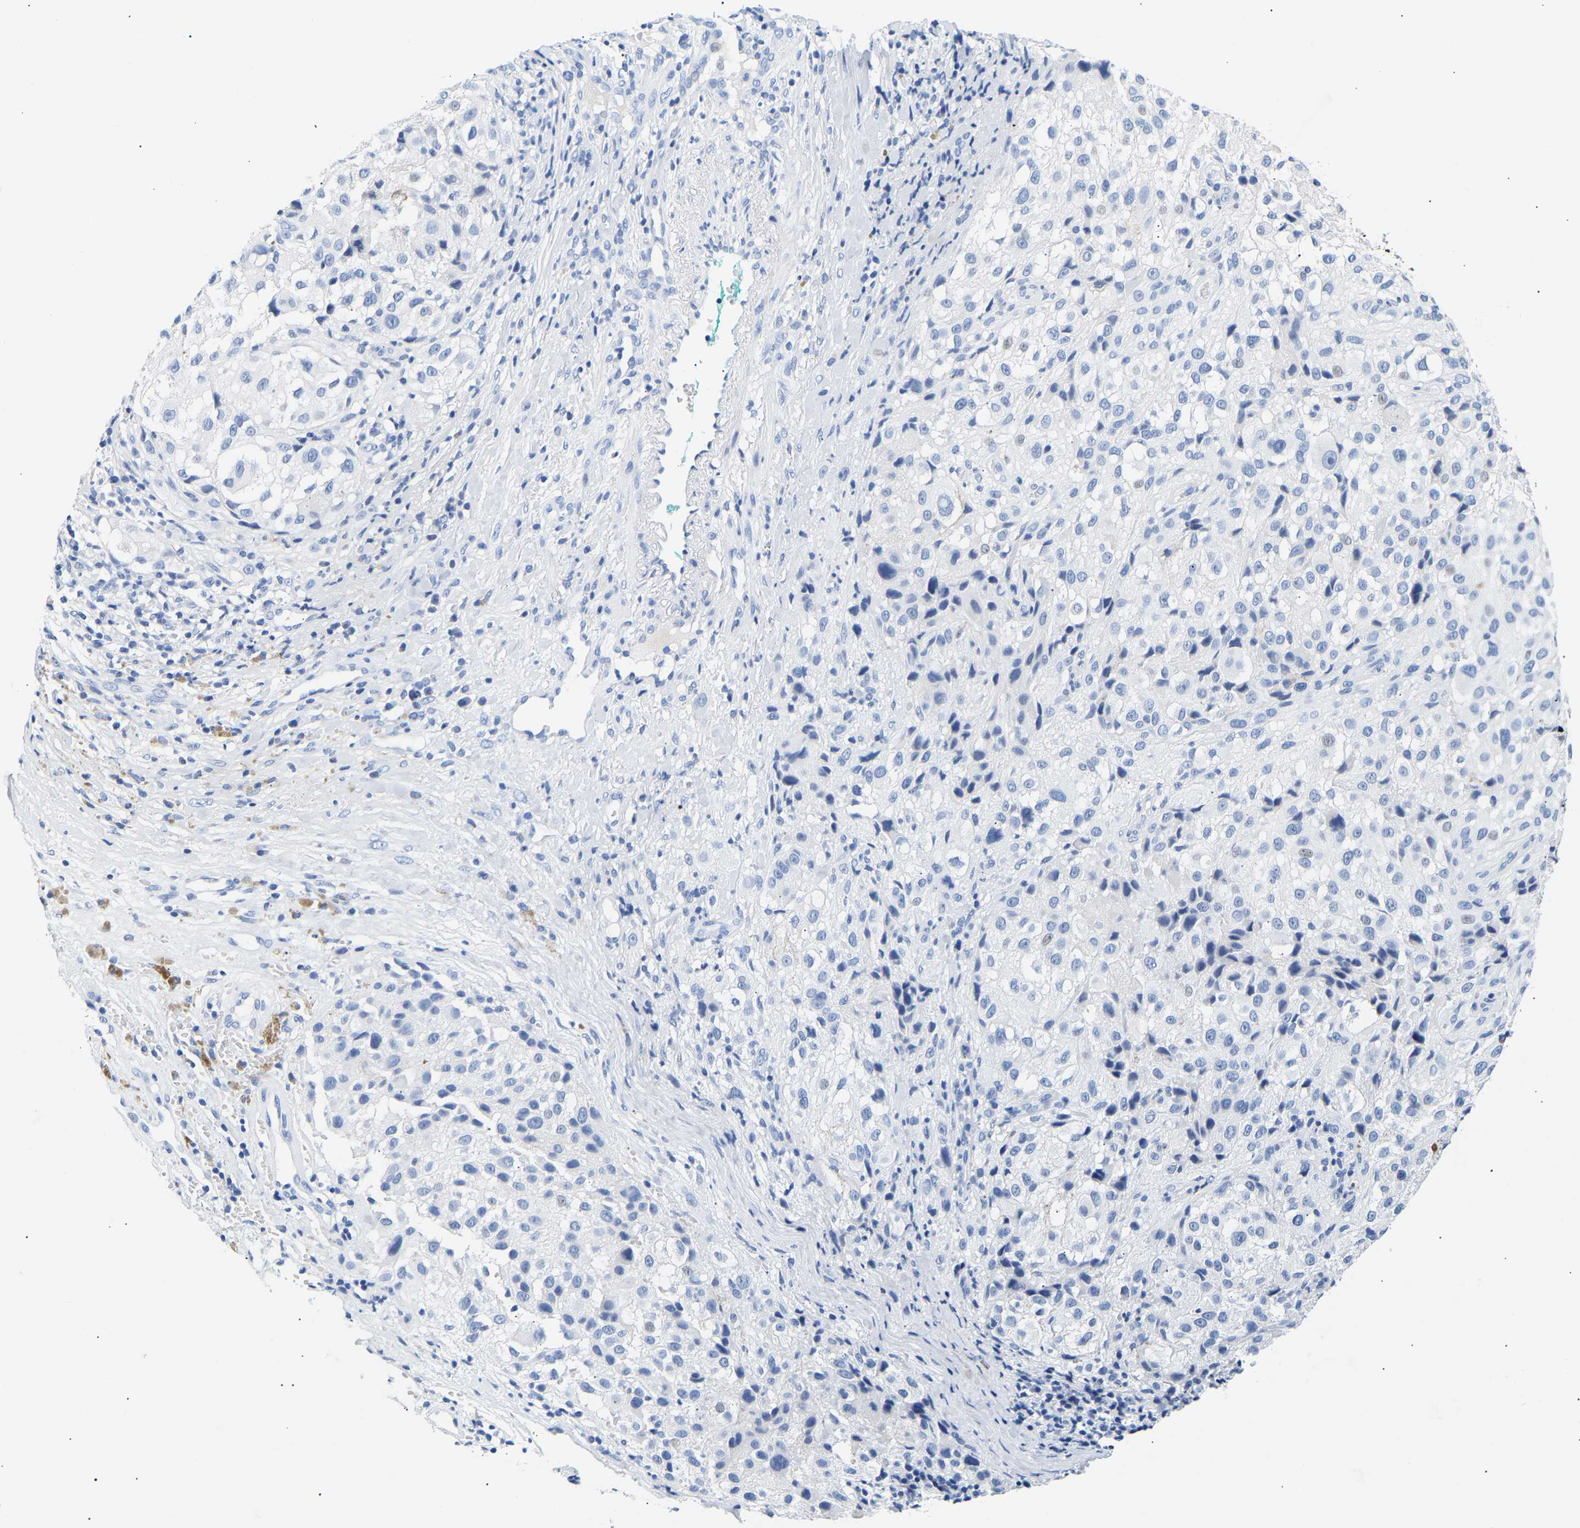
{"staining": {"intensity": "negative", "quantity": "none", "location": "none"}, "tissue": "melanoma", "cell_type": "Tumor cells", "image_type": "cancer", "snomed": [{"axis": "morphology", "description": "Necrosis, NOS"}, {"axis": "morphology", "description": "Malignant melanoma, NOS"}, {"axis": "topography", "description": "Skin"}], "caption": "This is a histopathology image of immunohistochemistry staining of malignant melanoma, which shows no staining in tumor cells.", "gene": "SPINK2", "patient": {"sex": "female", "age": 87}}